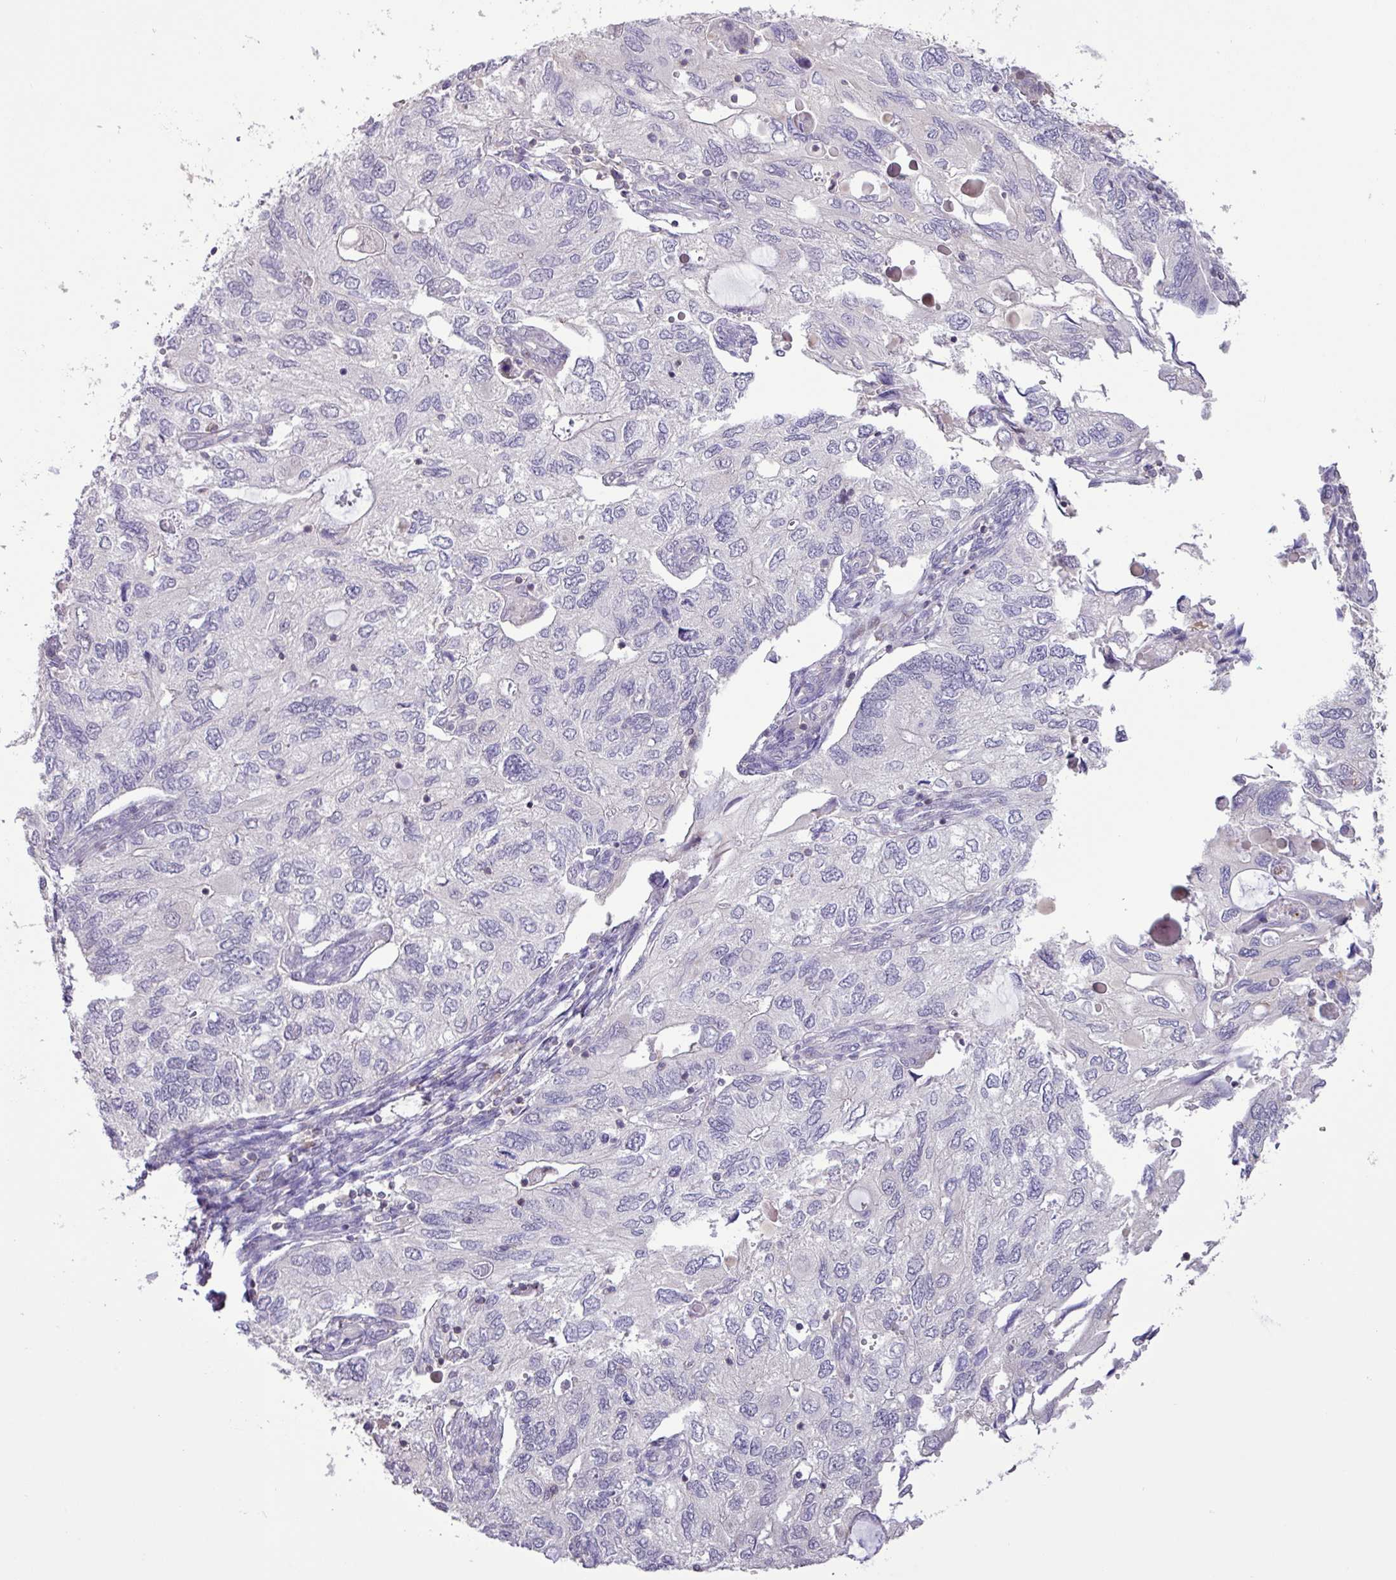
{"staining": {"intensity": "negative", "quantity": "none", "location": "none"}, "tissue": "endometrial cancer", "cell_type": "Tumor cells", "image_type": "cancer", "snomed": [{"axis": "morphology", "description": "Carcinoma, NOS"}, {"axis": "topography", "description": "Uterus"}], "caption": "Endometrial carcinoma was stained to show a protein in brown. There is no significant expression in tumor cells. (DAB (3,3'-diaminobenzidine) IHC with hematoxylin counter stain).", "gene": "RTL3", "patient": {"sex": "female", "age": 76}}